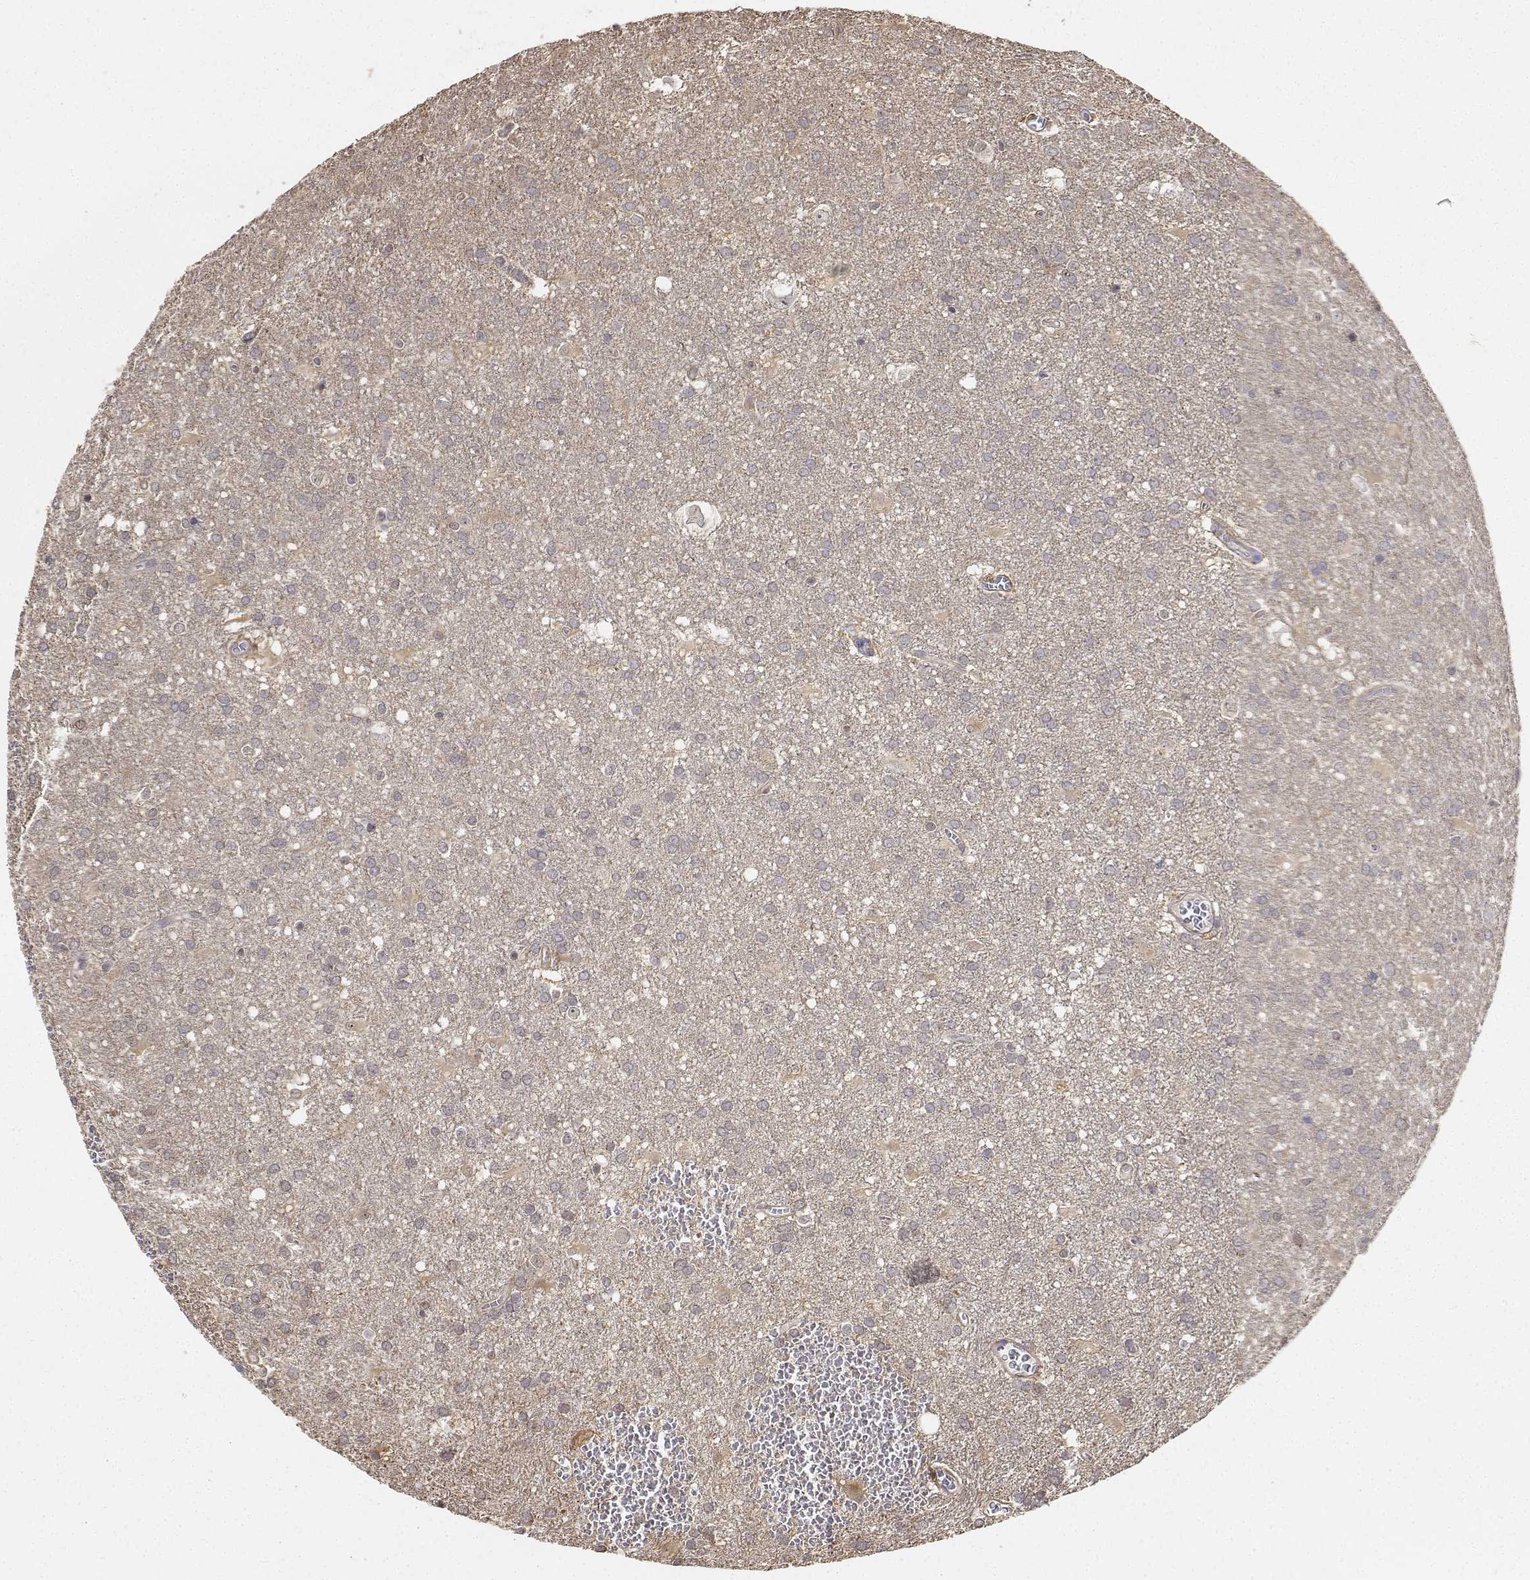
{"staining": {"intensity": "negative", "quantity": "none", "location": "none"}, "tissue": "glioma", "cell_type": "Tumor cells", "image_type": "cancer", "snomed": [{"axis": "morphology", "description": "Glioma, malignant, Low grade"}, {"axis": "topography", "description": "Brain"}], "caption": "A histopathology image of human glioma is negative for staining in tumor cells.", "gene": "PCID2", "patient": {"sex": "male", "age": 66}}